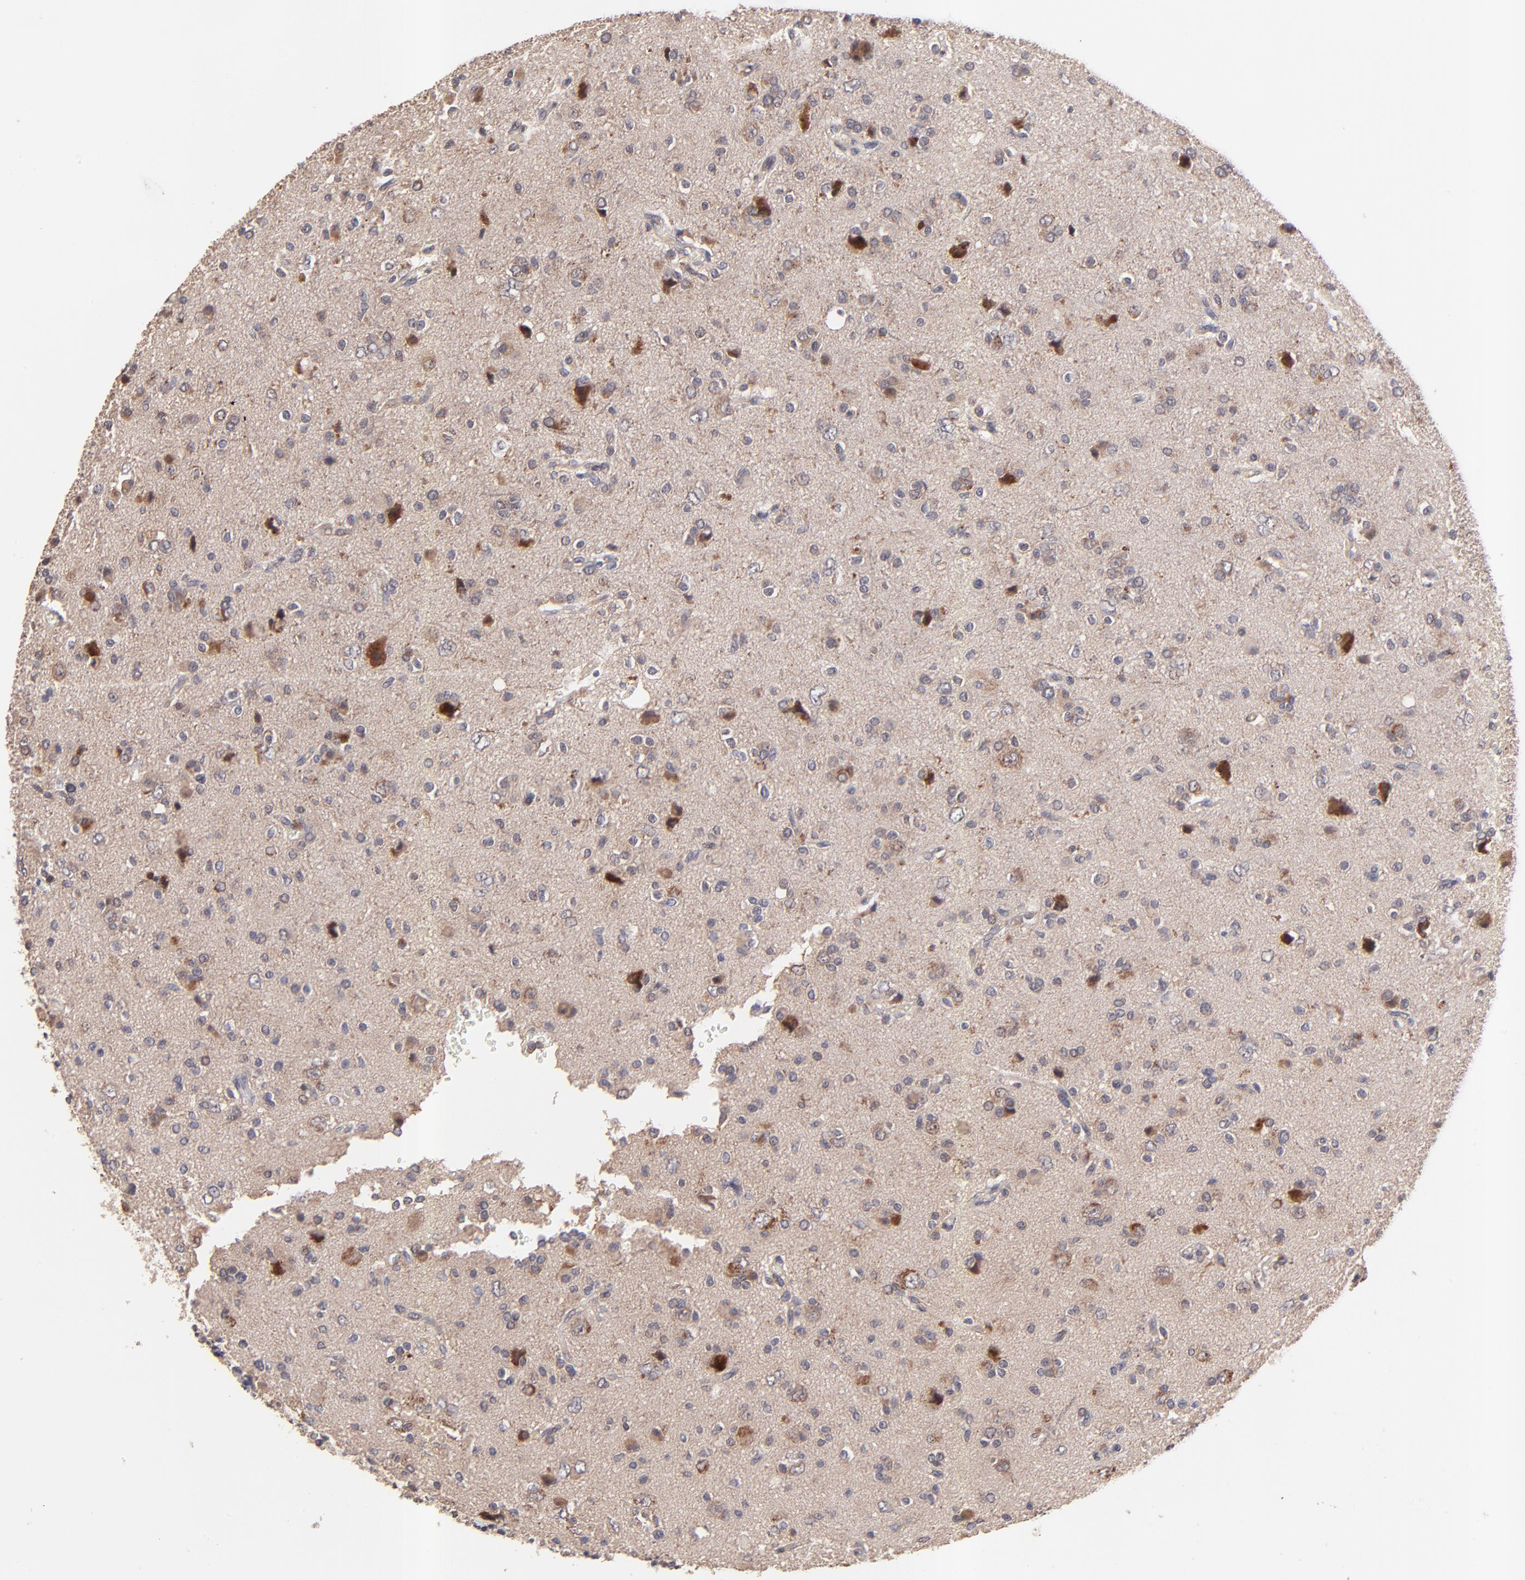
{"staining": {"intensity": "strong", "quantity": "<25%", "location": "cytoplasmic/membranous"}, "tissue": "glioma", "cell_type": "Tumor cells", "image_type": "cancer", "snomed": [{"axis": "morphology", "description": "Glioma, malignant, High grade"}, {"axis": "topography", "description": "Brain"}], "caption": "High-power microscopy captured an immunohistochemistry photomicrograph of glioma, revealing strong cytoplasmic/membranous positivity in approximately <25% of tumor cells. The protein is stained brown, and the nuclei are stained in blue (DAB (3,3'-diaminobenzidine) IHC with brightfield microscopy, high magnification).", "gene": "BAIAP2L2", "patient": {"sex": "male", "age": 47}}